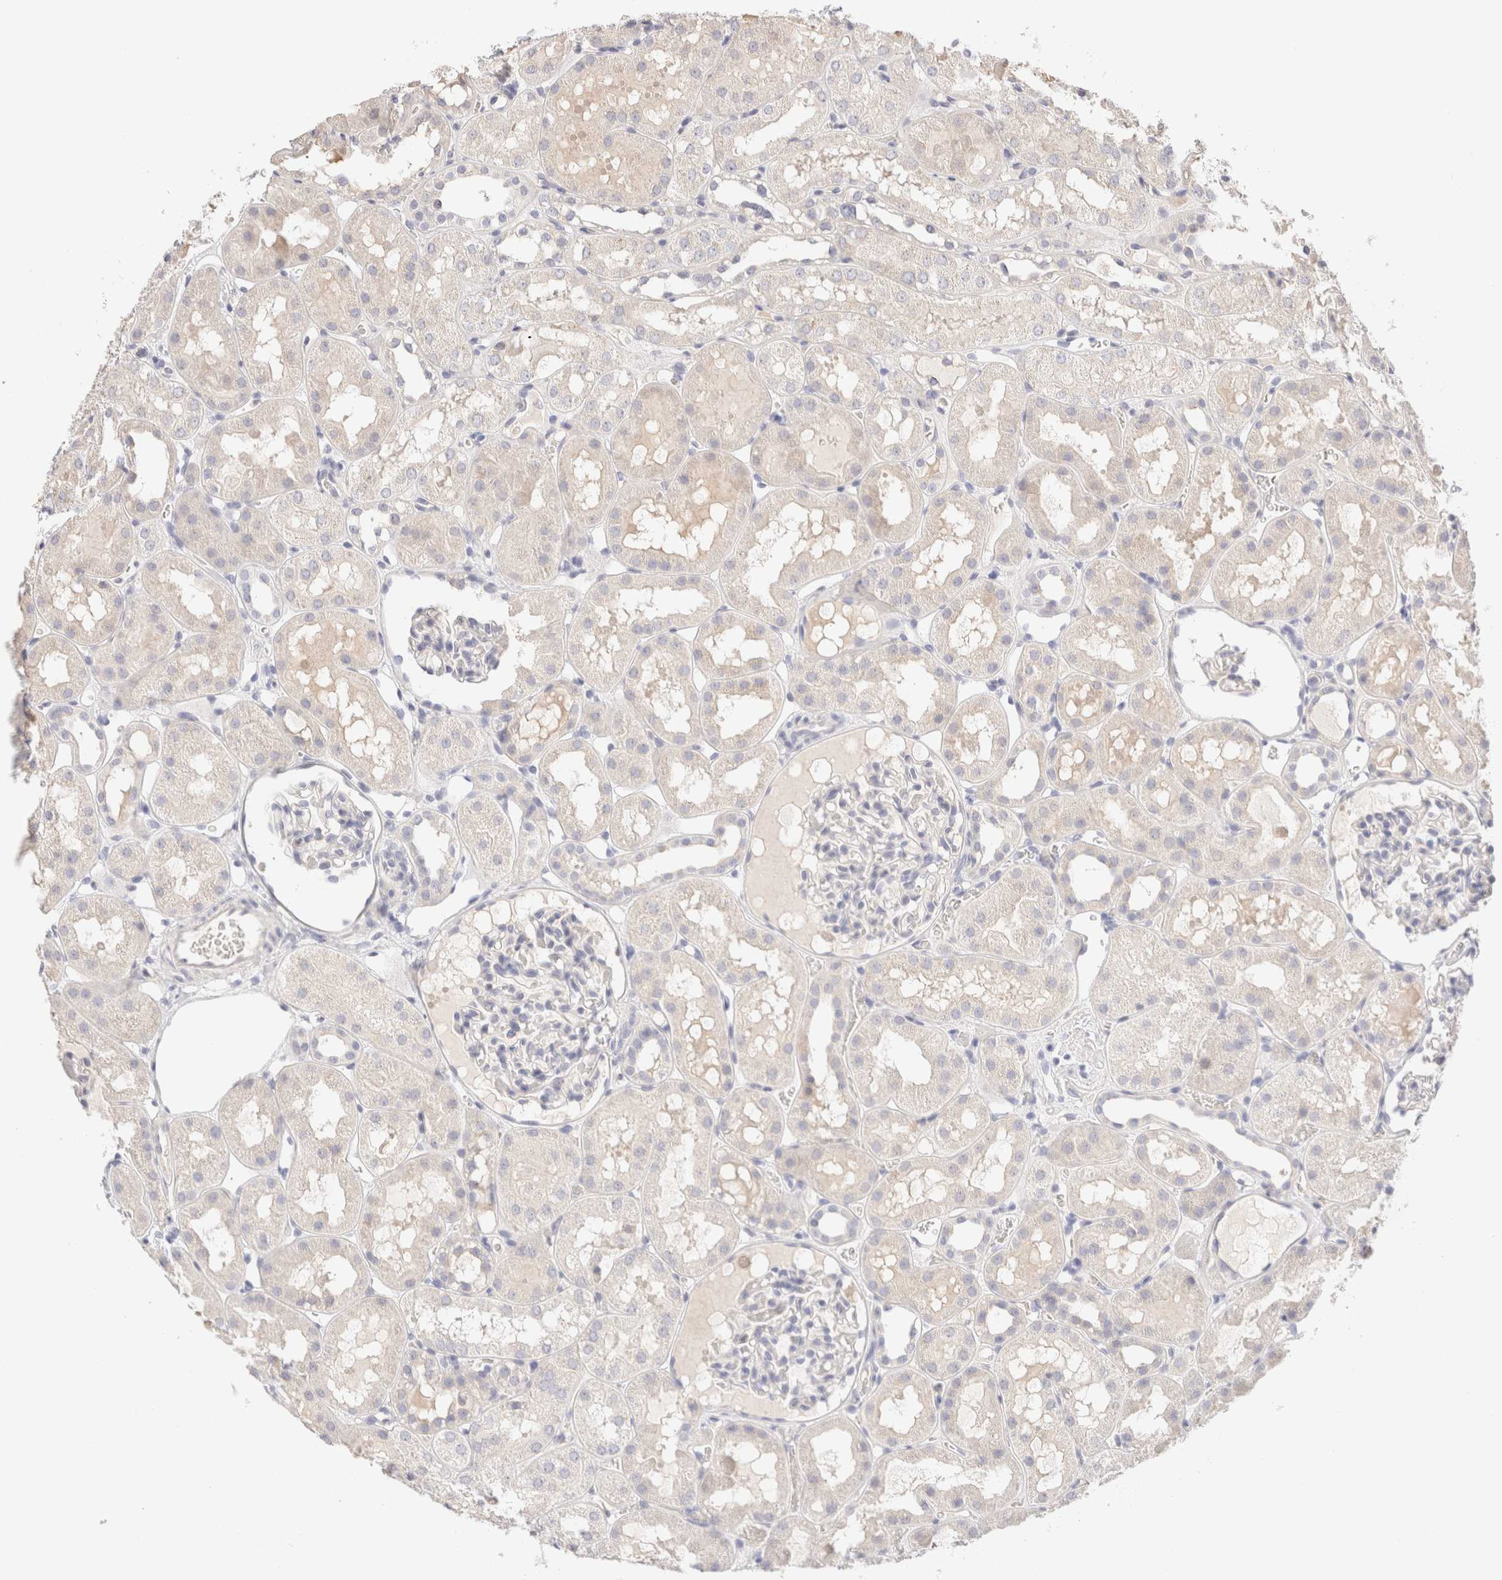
{"staining": {"intensity": "negative", "quantity": "none", "location": "none"}, "tissue": "kidney", "cell_type": "Cells in glomeruli", "image_type": "normal", "snomed": [{"axis": "morphology", "description": "Normal tissue, NOS"}, {"axis": "topography", "description": "Kidney"}, {"axis": "topography", "description": "Urinary bladder"}], "caption": "A high-resolution histopathology image shows immunohistochemistry (IHC) staining of unremarkable kidney, which displays no significant staining in cells in glomeruli.", "gene": "SCGB2A2", "patient": {"sex": "male", "age": 16}}